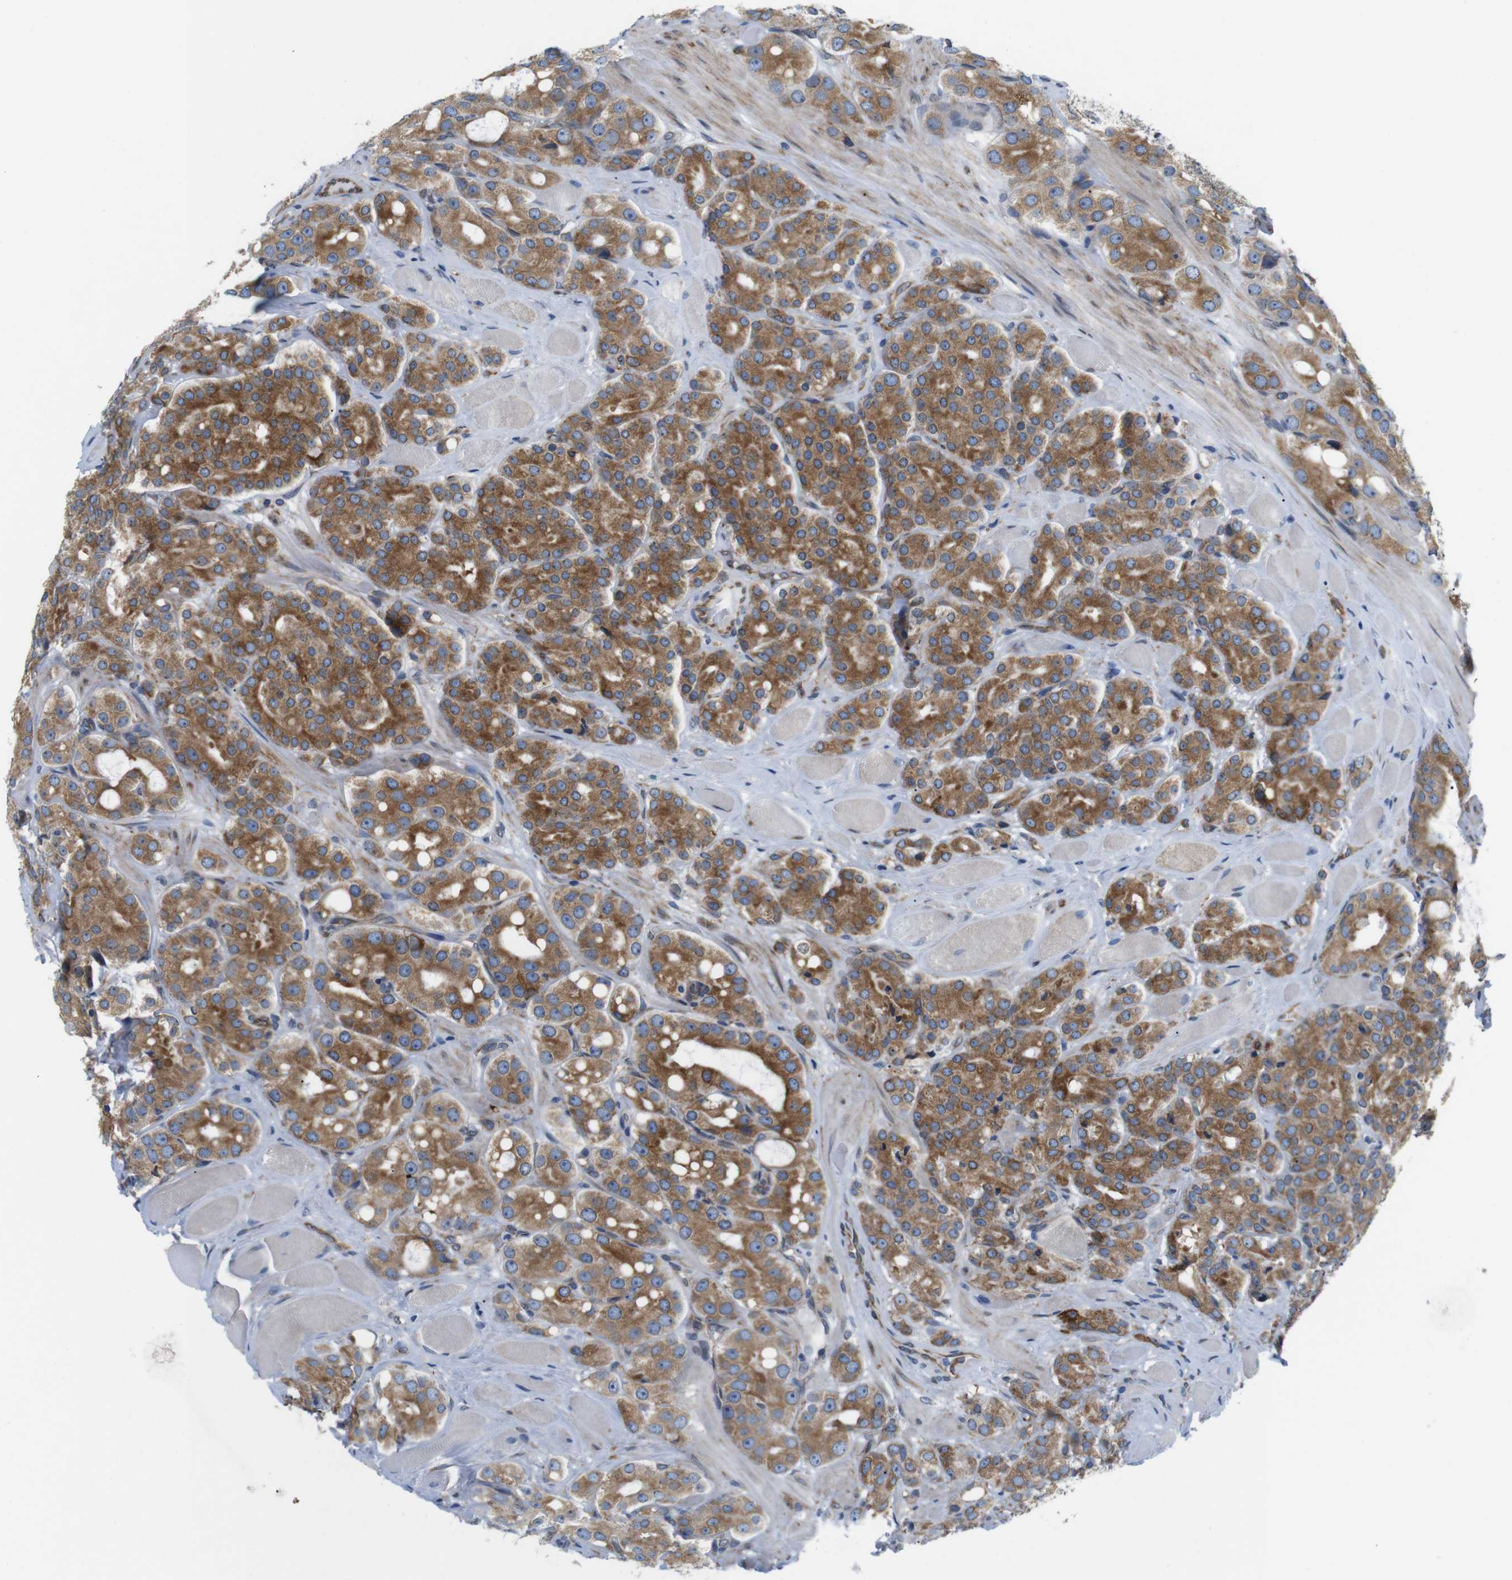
{"staining": {"intensity": "moderate", "quantity": ">75%", "location": "cytoplasmic/membranous"}, "tissue": "prostate cancer", "cell_type": "Tumor cells", "image_type": "cancer", "snomed": [{"axis": "morphology", "description": "Adenocarcinoma, High grade"}, {"axis": "topography", "description": "Prostate"}], "caption": "IHC of prostate cancer (high-grade adenocarcinoma) shows medium levels of moderate cytoplasmic/membranous staining in about >75% of tumor cells.", "gene": "HACD3", "patient": {"sex": "male", "age": 65}}